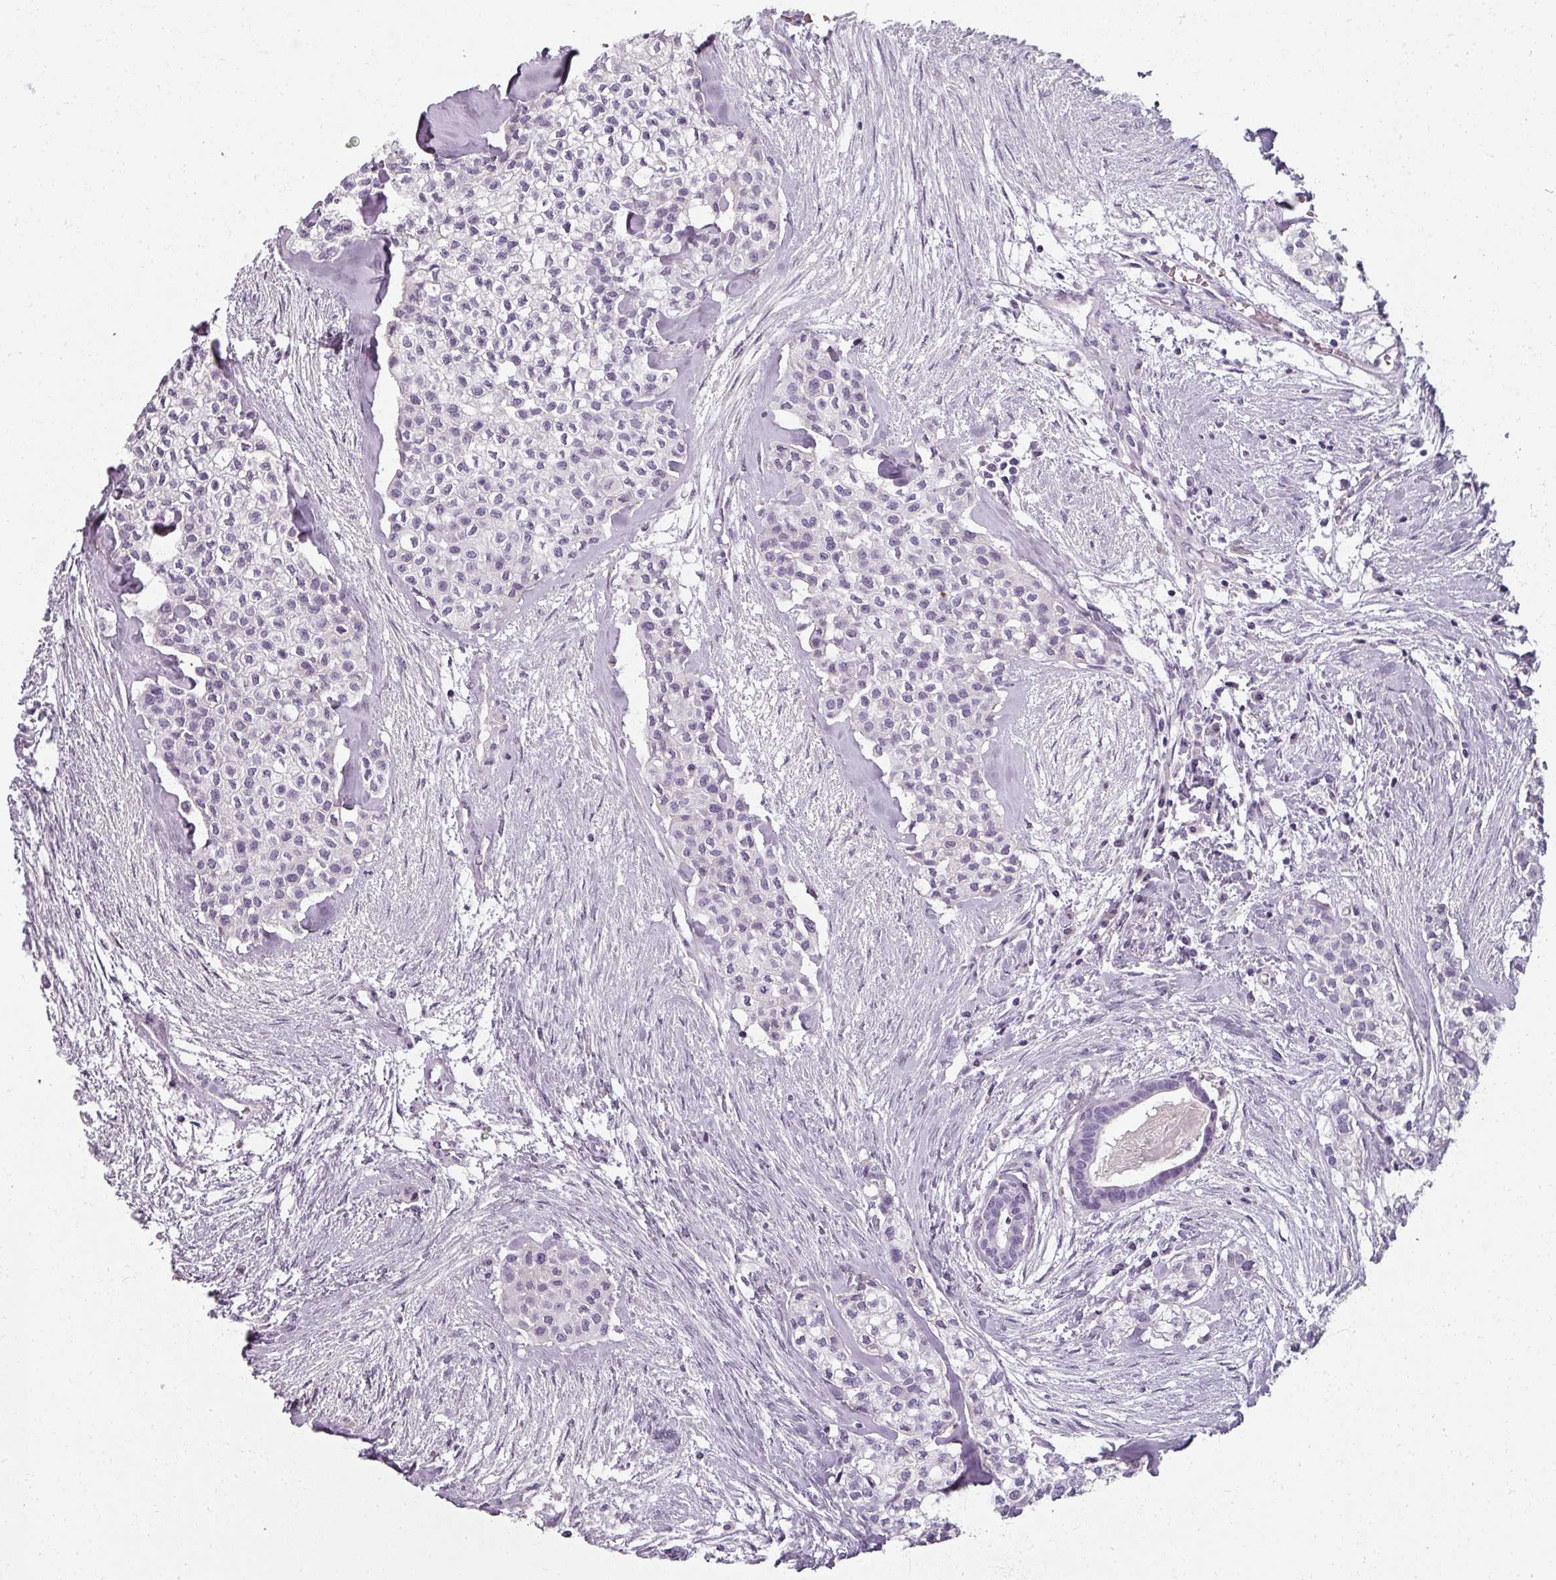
{"staining": {"intensity": "negative", "quantity": "none", "location": "none"}, "tissue": "head and neck cancer", "cell_type": "Tumor cells", "image_type": "cancer", "snomed": [{"axis": "morphology", "description": "Adenocarcinoma, NOS"}, {"axis": "topography", "description": "Head-Neck"}], "caption": "The histopathology image exhibits no significant expression in tumor cells of head and neck cancer (adenocarcinoma).", "gene": "REG3G", "patient": {"sex": "male", "age": 81}}